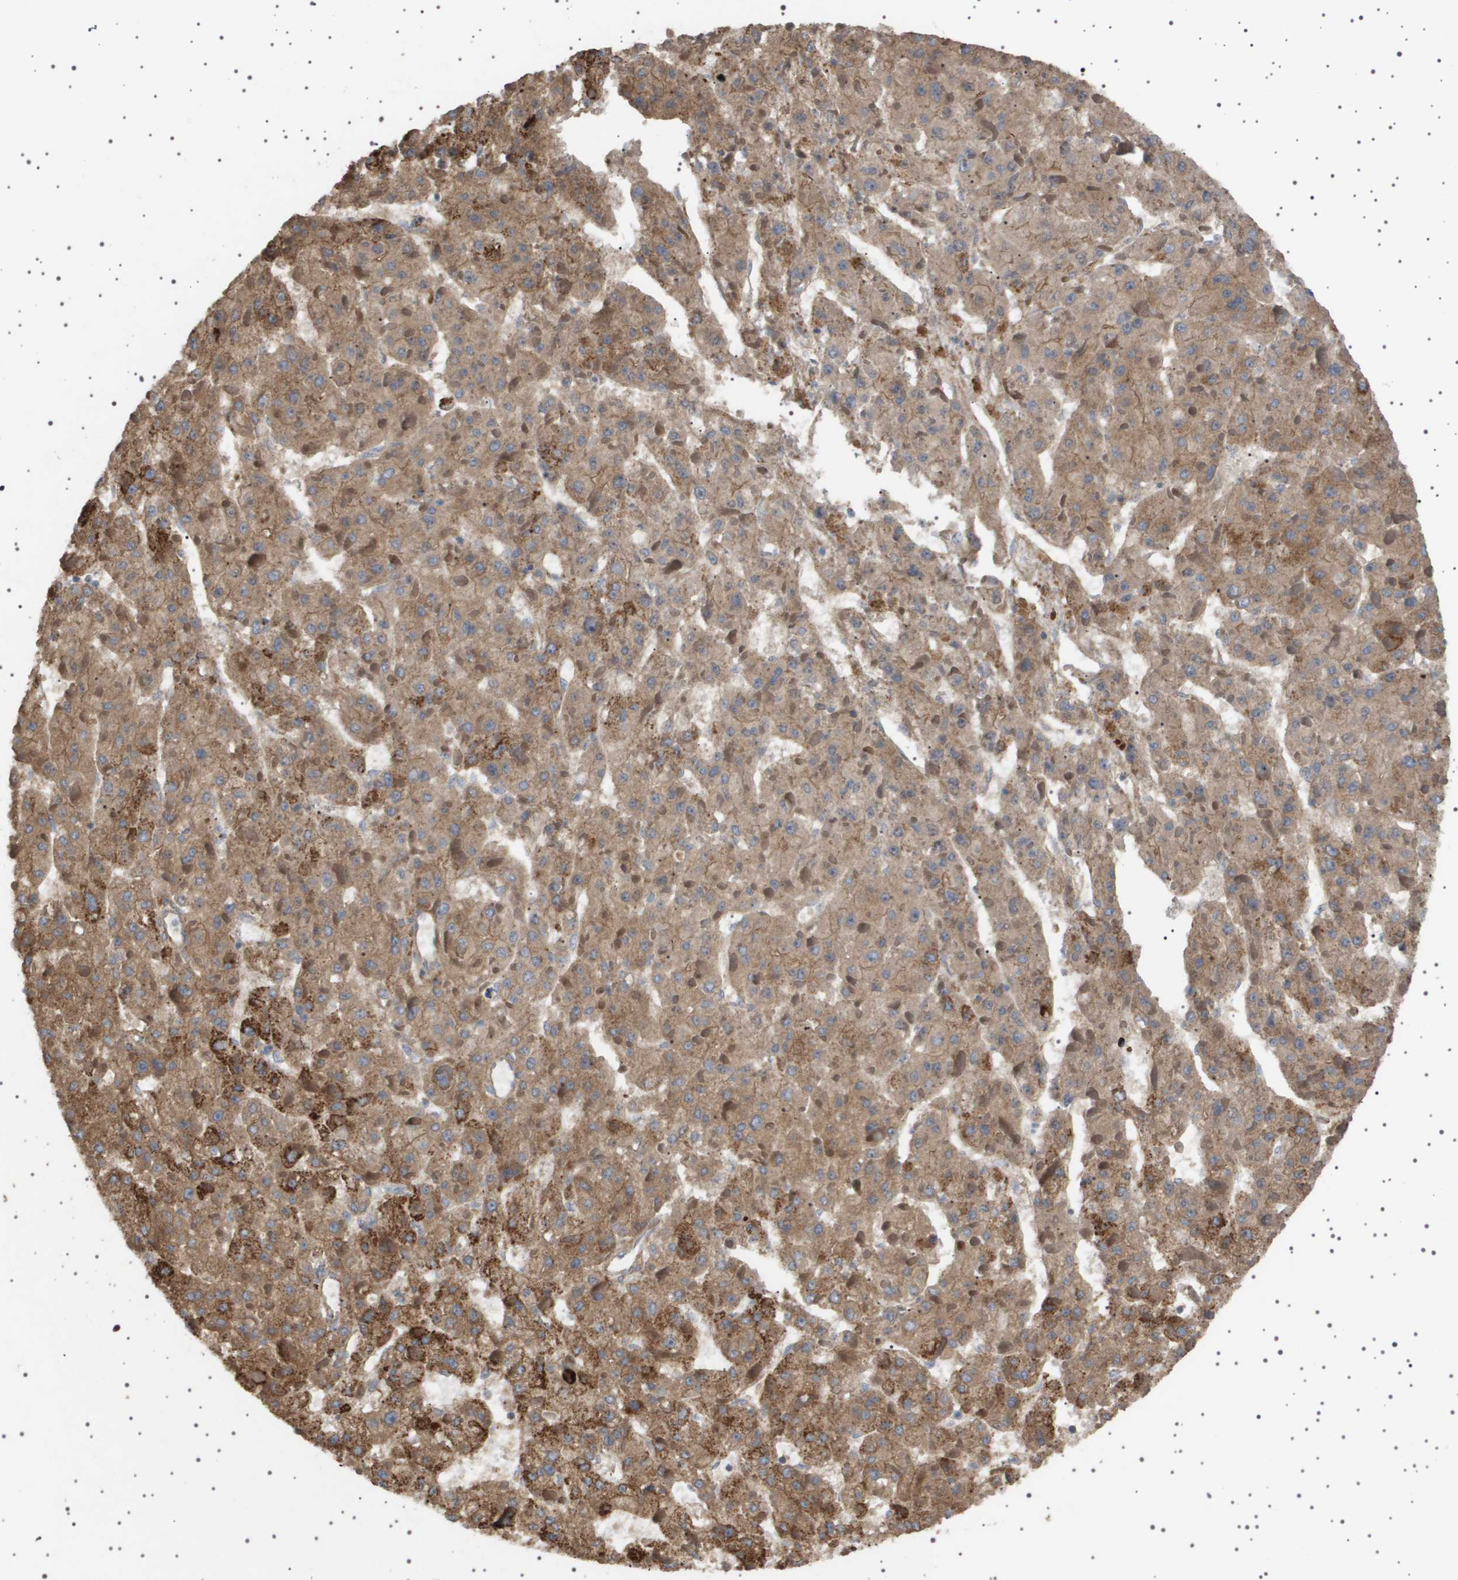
{"staining": {"intensity": "moderate", "quantity": ">75%", "location": "cytoplasmic/membranous"}, "tissue": "liver cancer", "cell_type": "Tumor cells", "image_type": "cancer", "snomed": [{"axis": "morphology", "description": "Carcinoma, Hepatocellular, NOS"}, {"axis": "topography", "description": "Liver"}], "caption": "Liver cancer (hepatocellular carcinoma) was stained to show a protein in brown. There is medium levels of moderate cytoplasmic/membranous positivity in approximately >75% of tumor cells. (DAB (3,3'-diaminobenzidine) = brown stain, brightfield microscopy at high magnification).", "gene": "UBXN8", "patient": {"sex": "female", "age": 73}}